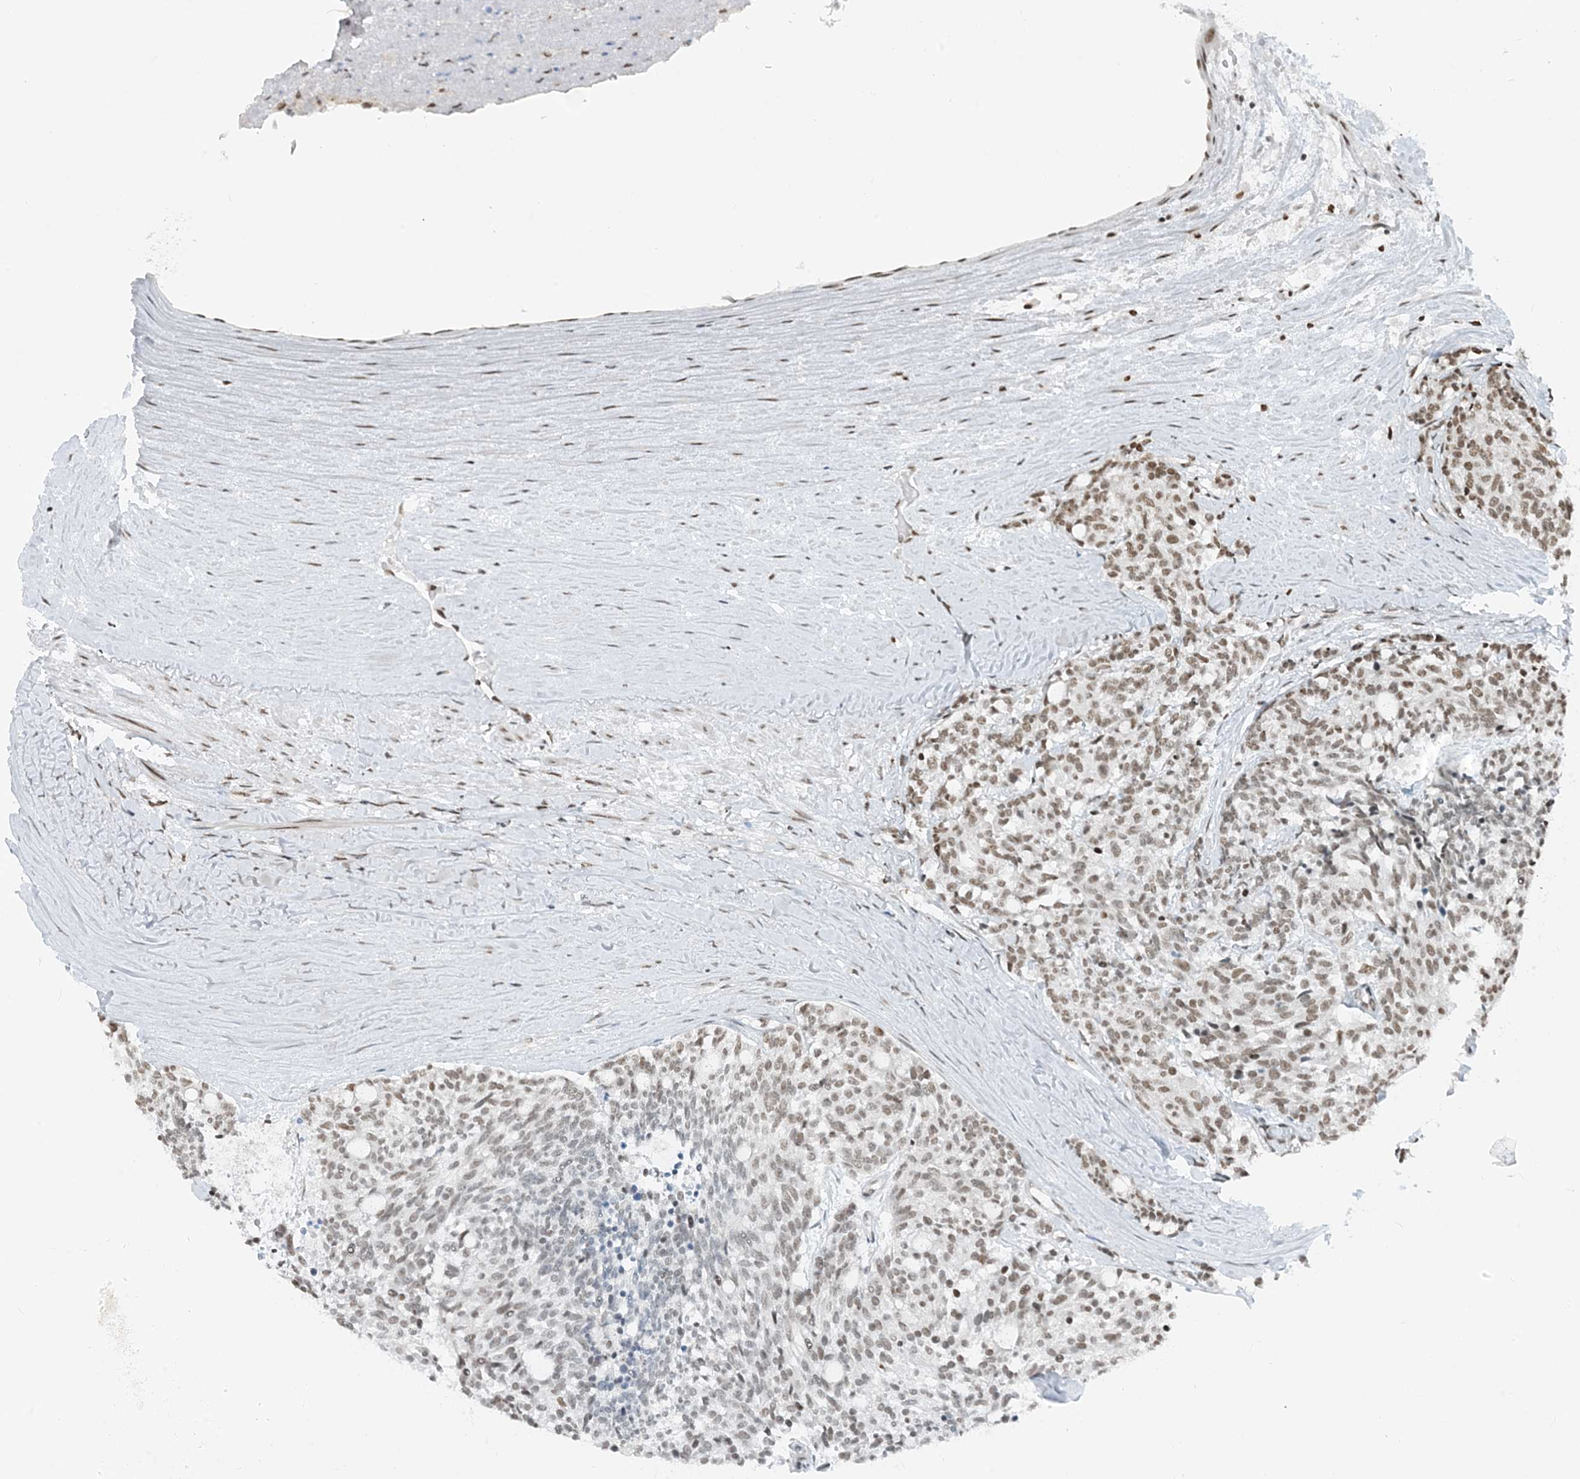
{"staining": {"intensity": "weak", "quantity": "25%-75%", "location": "nuclear"}, "tissue": "carcinoid", "cell_type": "Tumor cells", "image_type": "cancer", "snomed": [{"axis": "morphology", "description": "Carcinoid, malignant, NOS"}, {"axis": "topography", "description": "Pancreas"}], "caption": "High-magnification brightfield microscopy of carcinoid stained with DAB (brown) and counterstained with hematoxylin (blue). tumor cells exhibit weak nuclear expression is identified in about25%-75% of cells.", "gene": "ZNF500", "patient": {"sex": "female", "age": 54}}